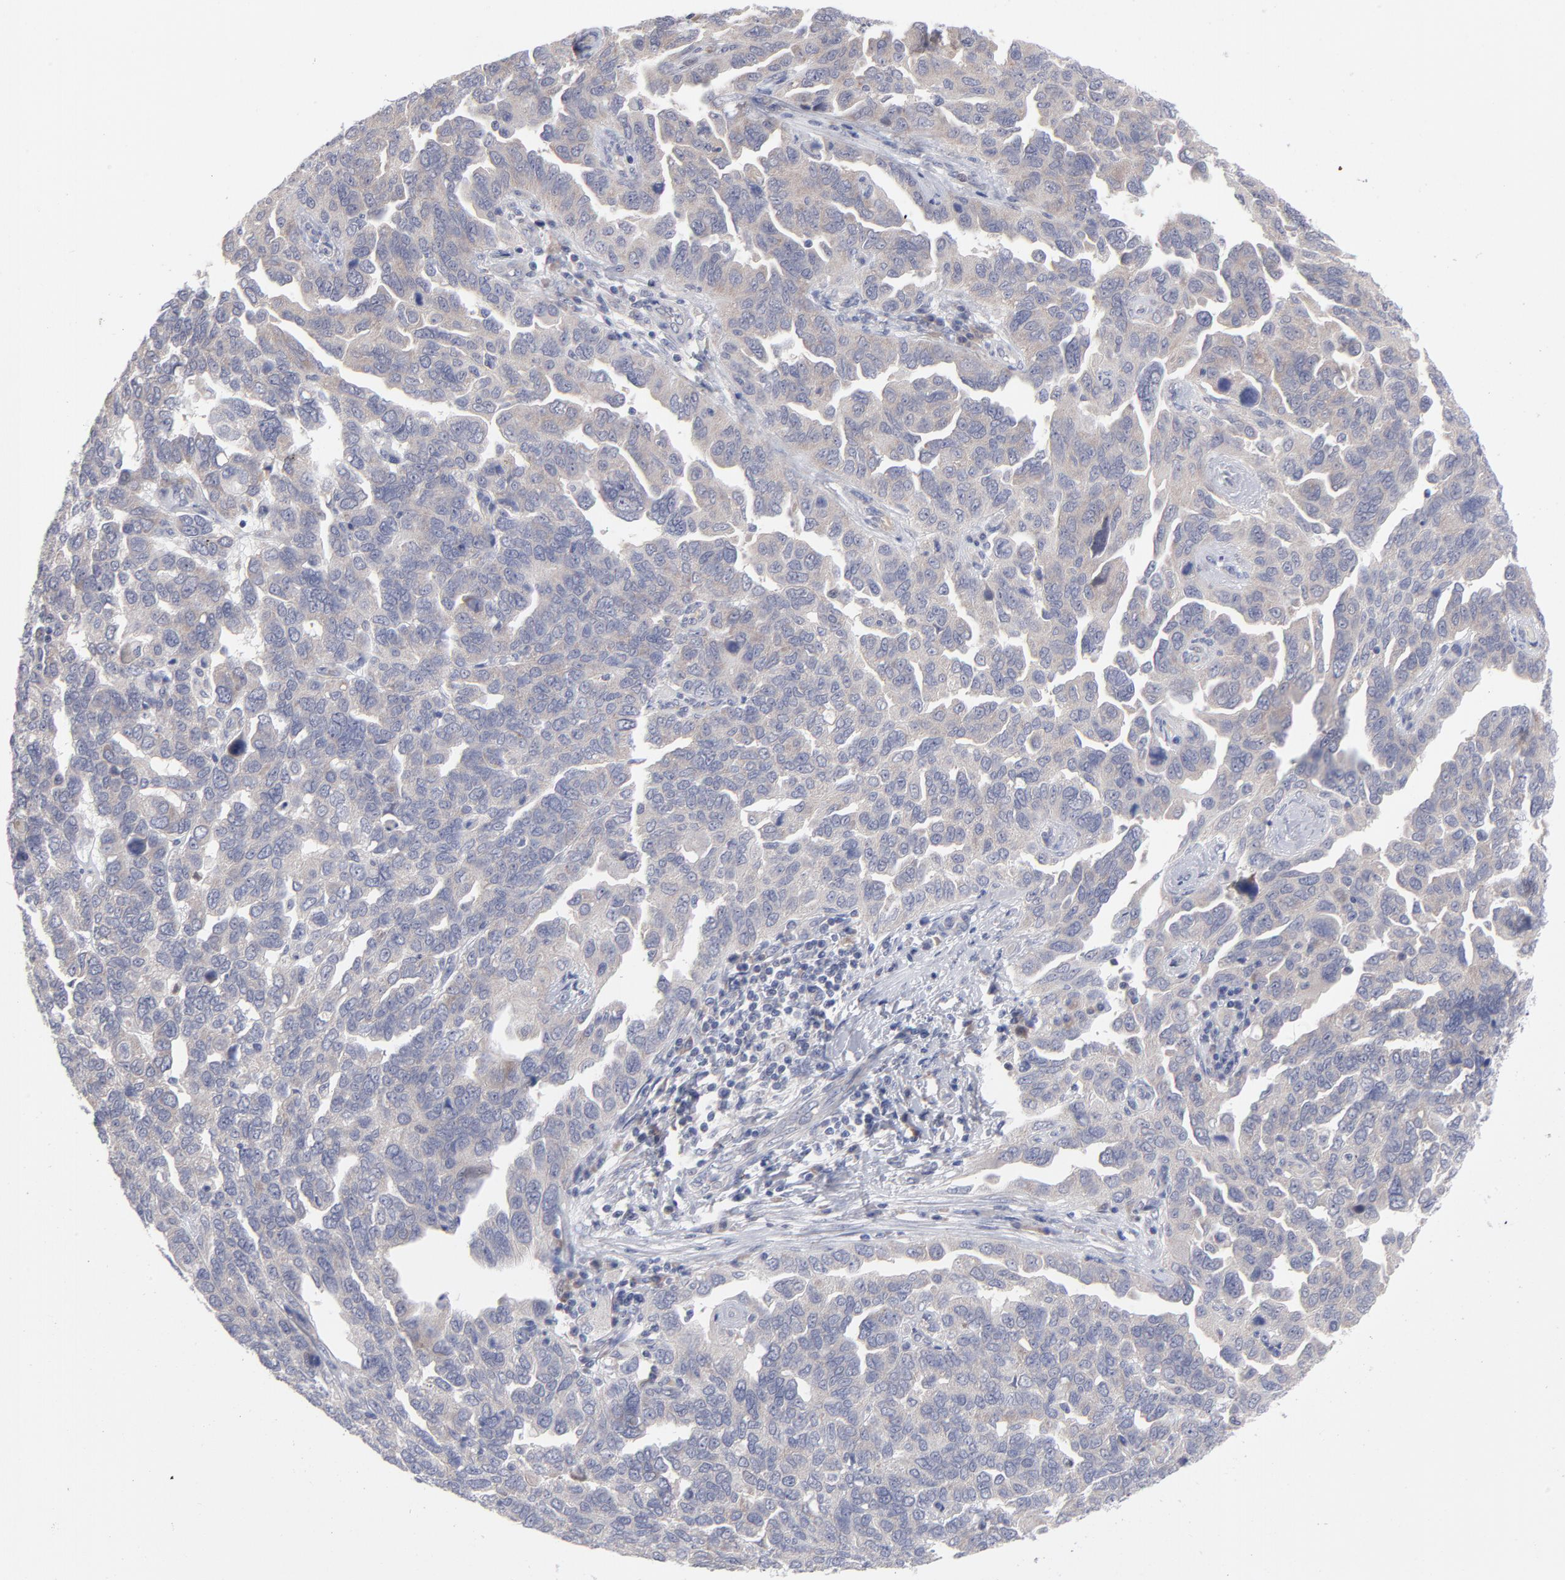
{"staining": {"intensity": "negative", "quantity": "none", "location": "none"}, "tissue": "ovarian cancer", "cell_type": "Tumor cells", "image_type": "cancer", "snomed": [{"axis": "morphology", "description": "Cystadenocarcinoma, serous, NOS"}, {"axis": "topography", "description": "Ovary"}], "caption": "This is an immunohistochemistry (IHC) micrograph of ovarian cancer. There is no positivity in tumor cells.", "gene": "RPS24", "patient": {"sex": "female", "age": 64}}